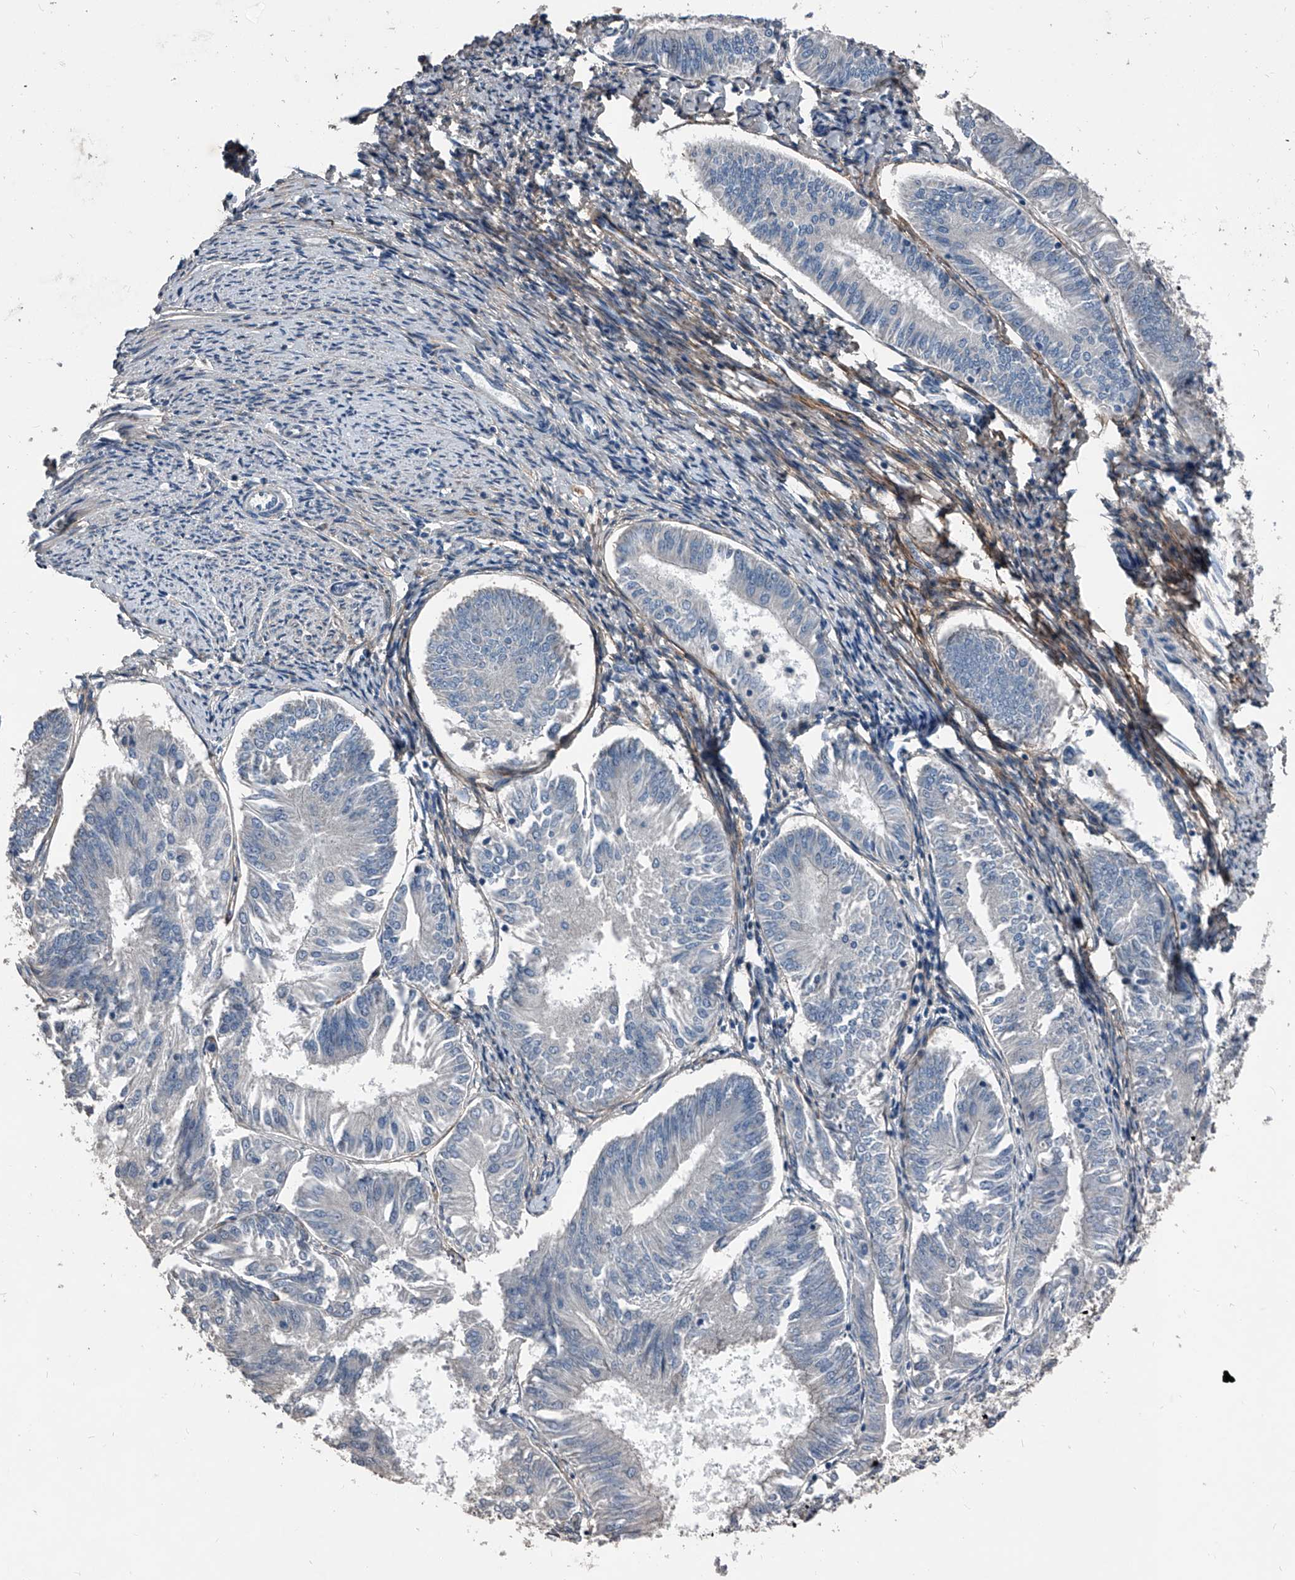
{"staining": {"intensity": "negative", "quantity": "none", "location": "none"}, "tissue": "endometrial cancer", "cell_type": "Tumor cells", "image_type": "cancer", "snomed": [{"axis": "morphology", "description": "Adenocarcinoma, NOS"}, {"axis": "topography", "description": "Endometrium"}], "caption": "Tumor cells show no significant positivity in endometrial adenocarcinoma. (Immunohistochemistry (ihc), brightfield microscopy, high magnification).", "gene": "PHACTR1", "patient": {"sex": "female", "age": 58}}